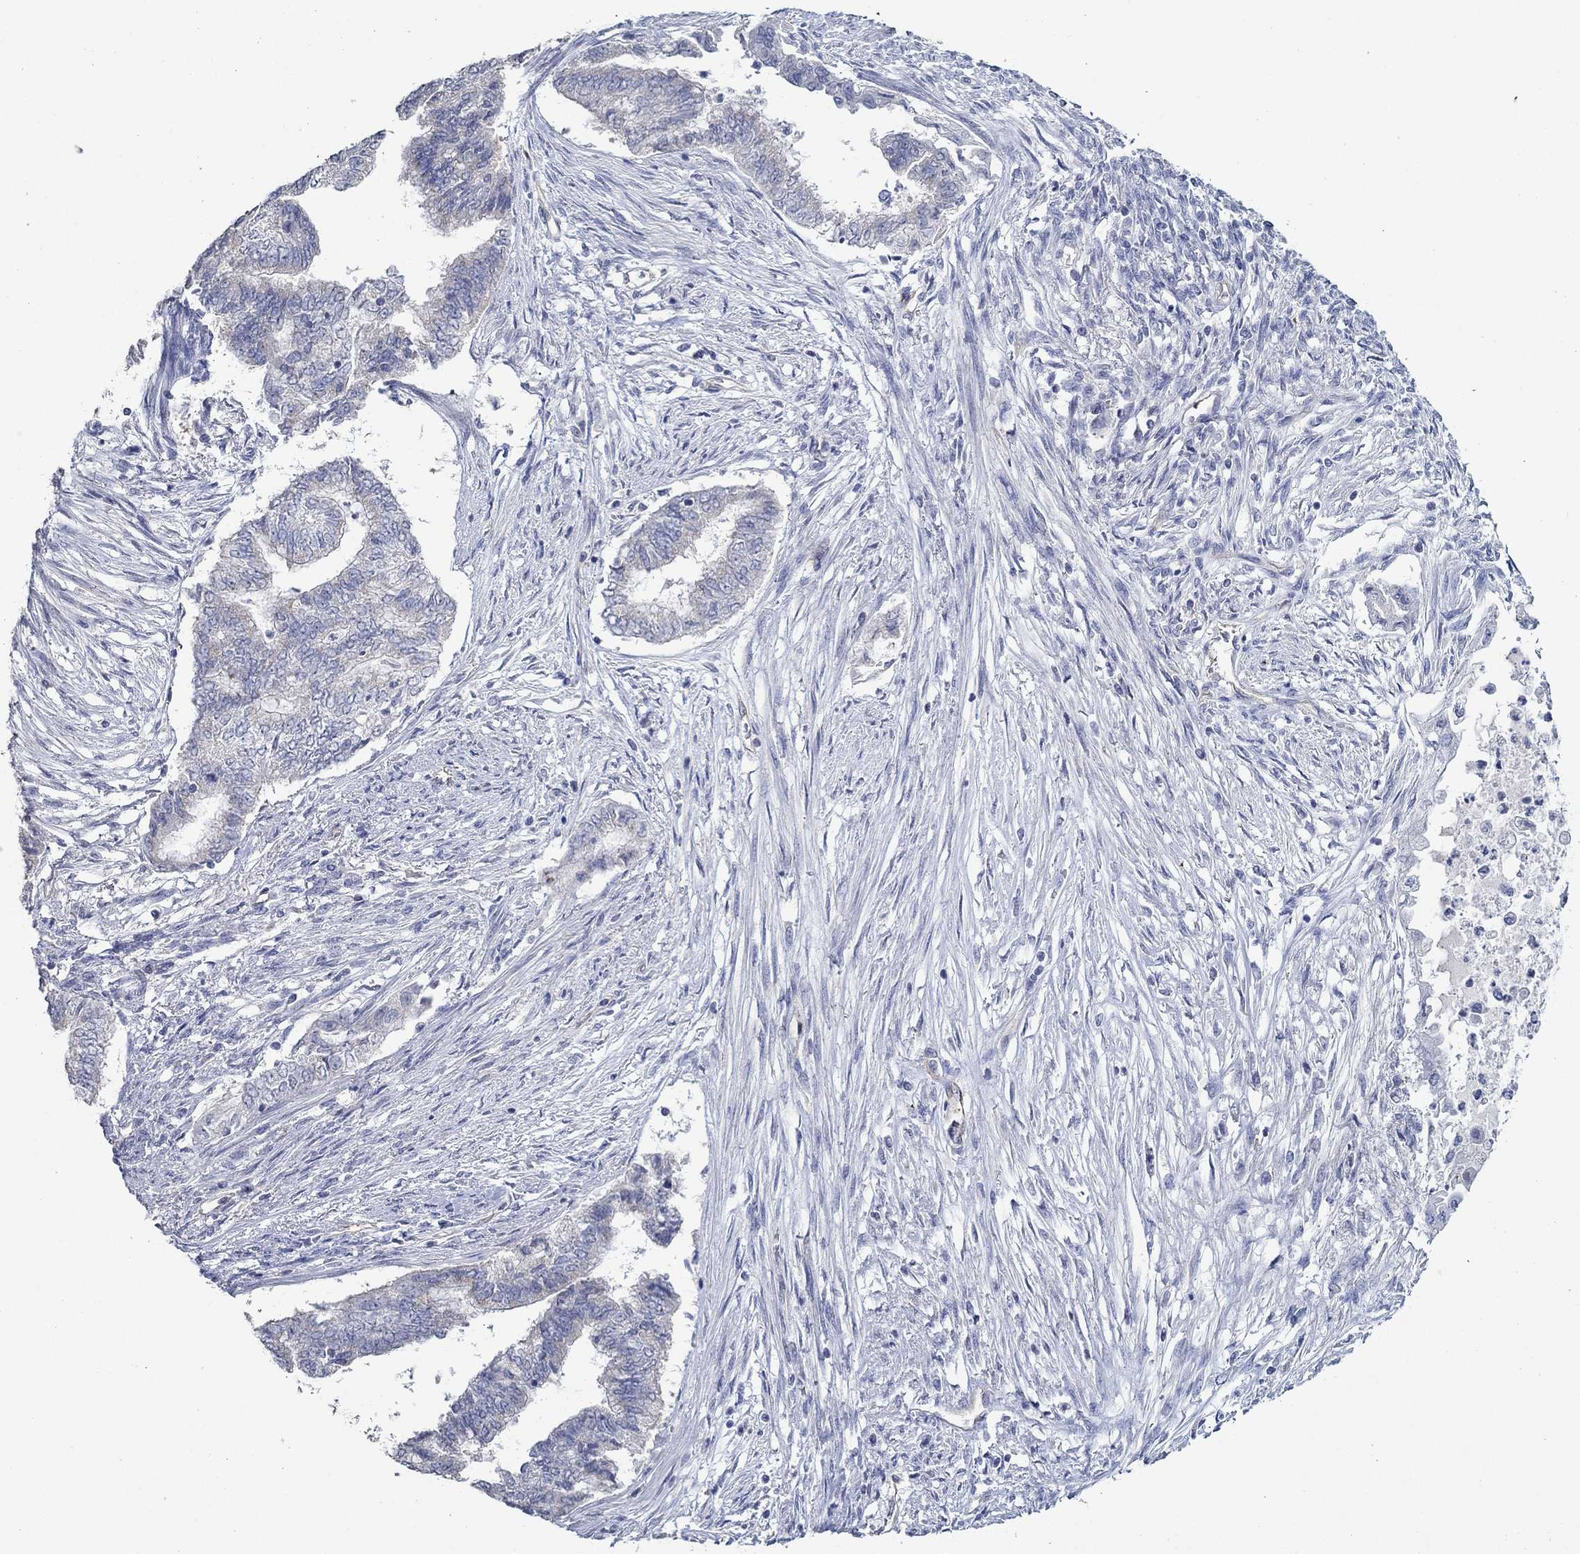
{"staining": {"intensity": "negative", "quantity": "none", "location": "none"}, "tissue": "endometrial cancer", "cell_type": "Tumor cells", "image_type": "cancer", "snomed": [{"axis": "morphology", "description": "Adenocarcinoma, NOS"}, {"axis": "topography", "description": "Endometrium"}], "caption": "This photomicrograph is of endometrial cancer (adenocarcinoma) stained with IHC to label a protein in brown with the nuclei are counter-stained blue. There is no staining in tumor cells.", "gene": "GJA5", "patient": {"sex": "female", "age": 65}}